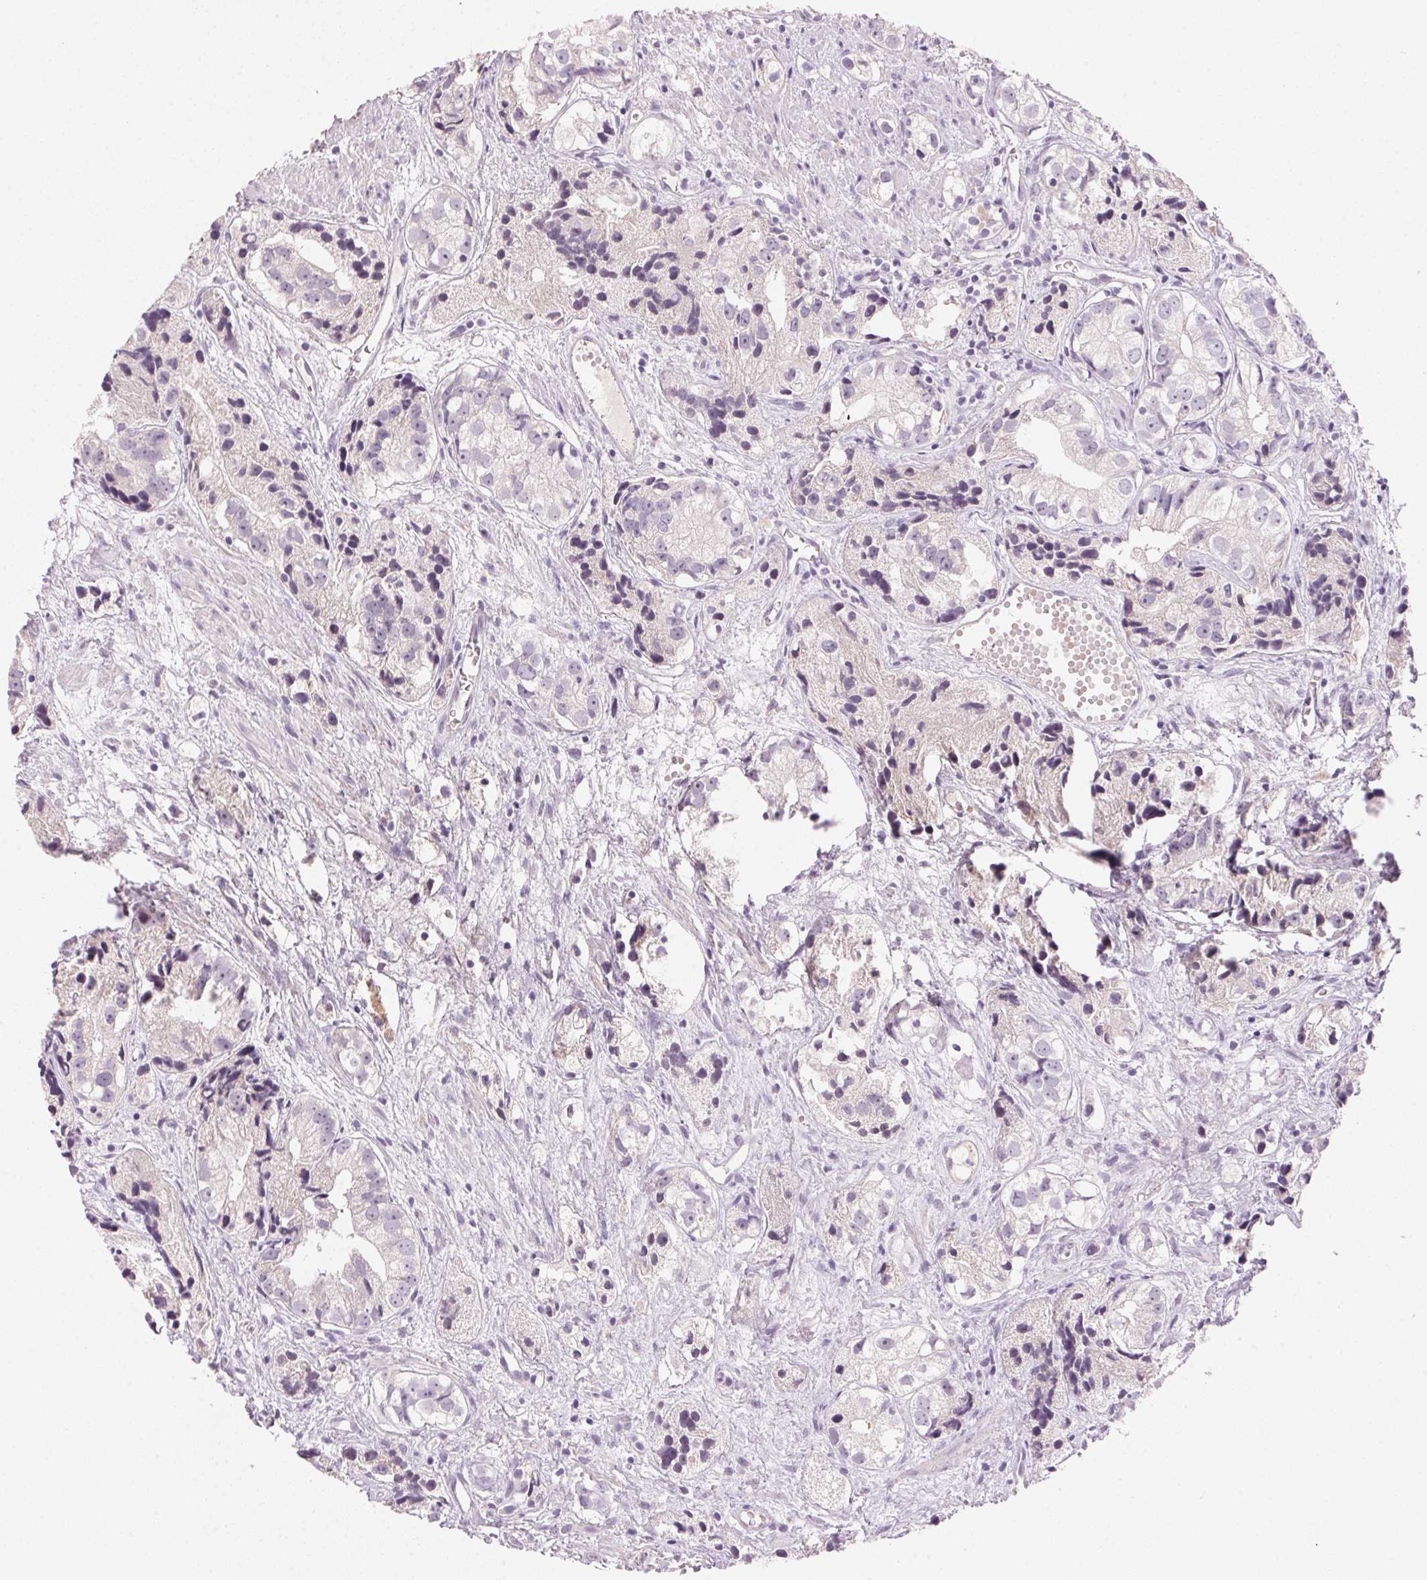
{"staining": {"intensity": "negative", "quantity": "none", "location": "none"}, "tissue": "prostate cancer", "cell_type": "Tumor cells", "image_type": "cancer", "snomed": [{"axis": "morphology", "description": "Adenocarcinoma, High grade"}, {"axis": "topography", "description": "Prostate"}], "caption": "Human high-grade adenocarcinoma (prostate) stained for a protein using immunohistochemistry (IHC) displays no positivity in tumor cells.", "gene": "CYP11B1", "patient": {"sex": "male", "age": 68}}